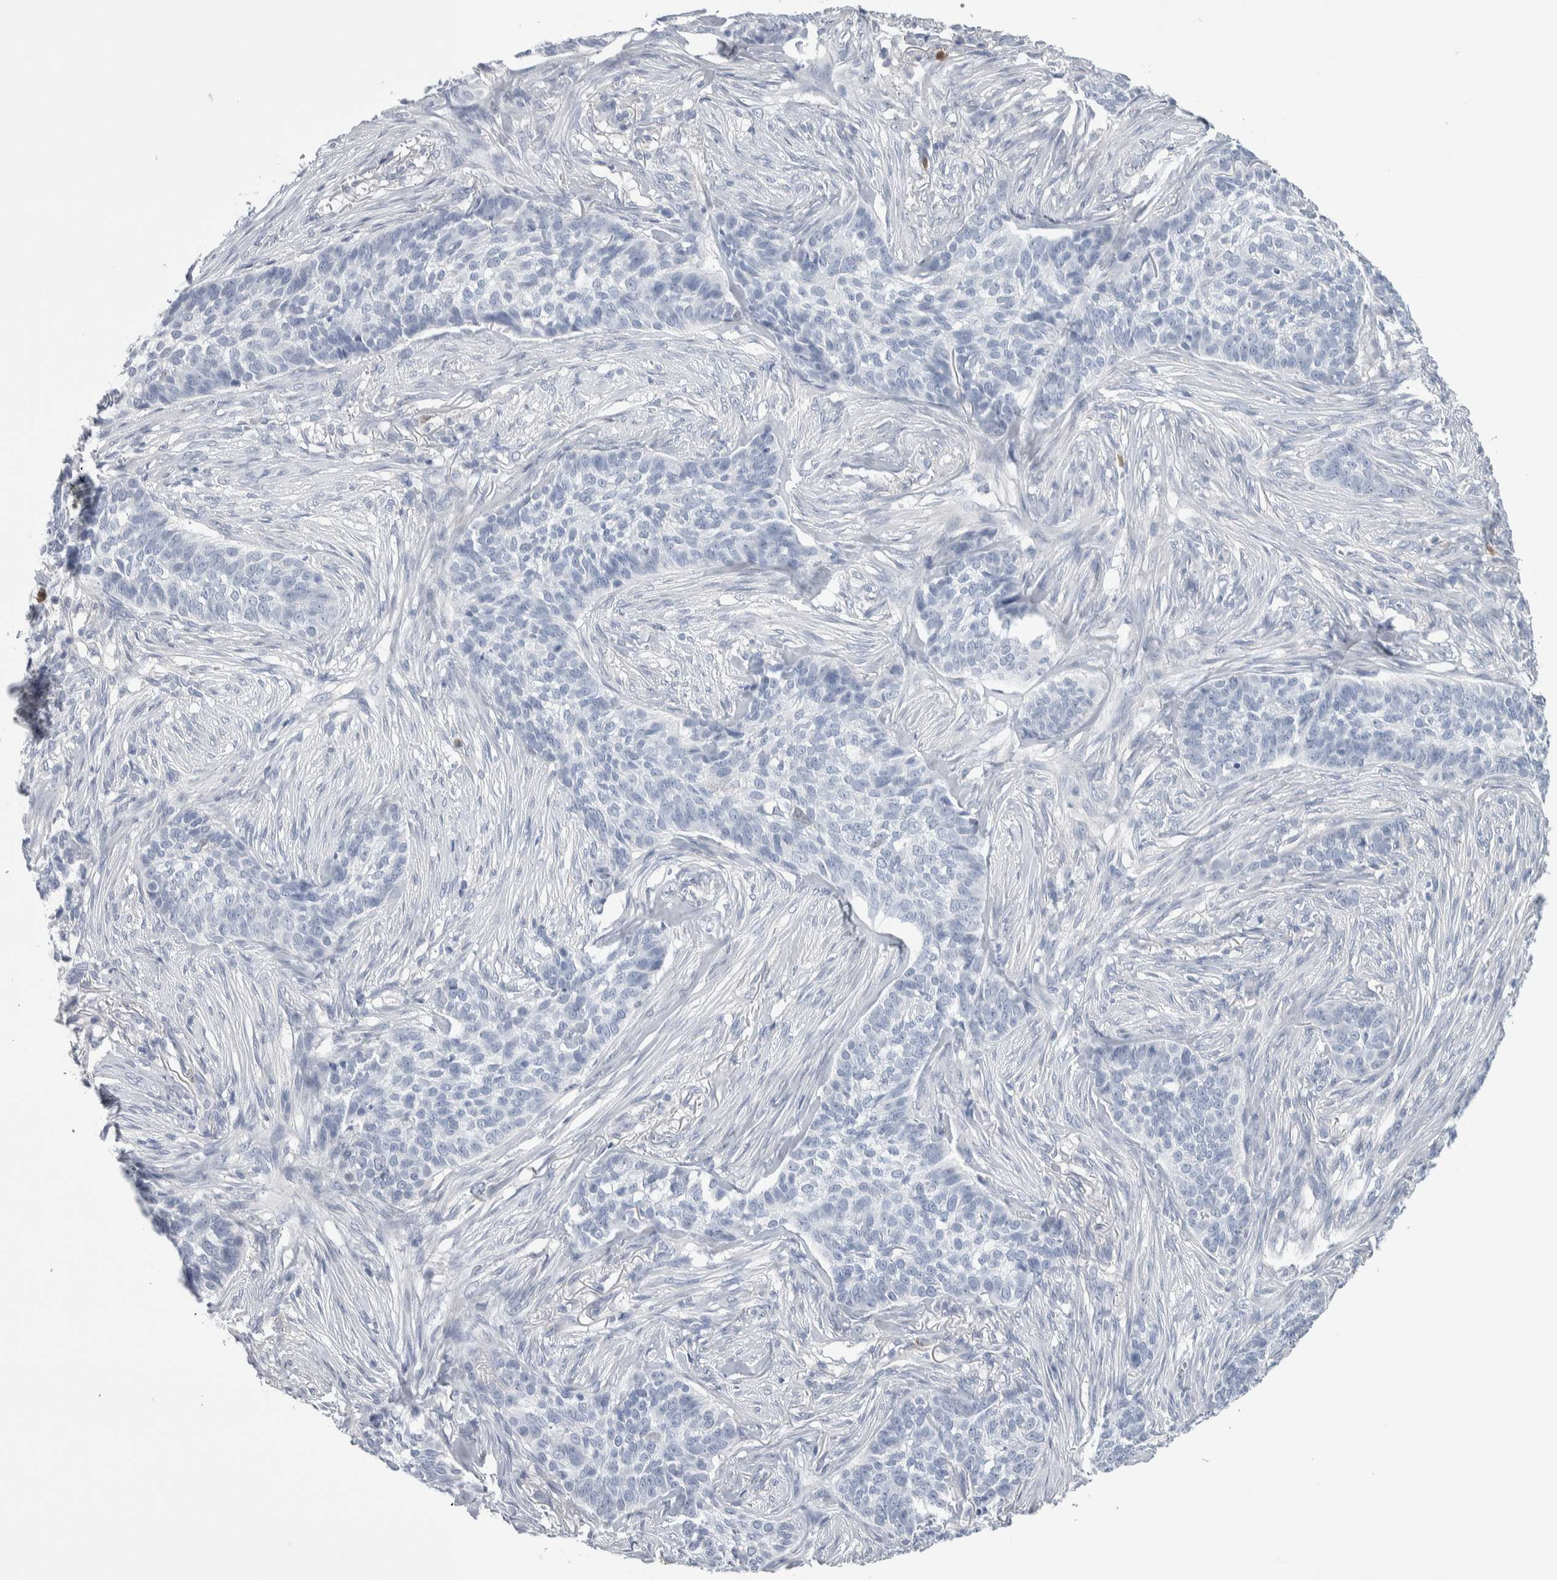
{"staining": {"intensity": "negative", "quantity": "none", "location": "none"}, "tissue": "skin cancer", "cell_type": "Tumor cells", "image_type": "cancer", "snomed": [{"axis": "morphology", "description": "Basal cell carcinoma"}, {"axis": "topography", "description": "Skin"}], "caption": "Tumor cells show no significant protein staining in basal cell carcinoma (skin). (DAB immunohistochemistry with hematoxylin counter stain).", "gene": "LURAP1L", "patient": {"sex": "male", "age": 85}}